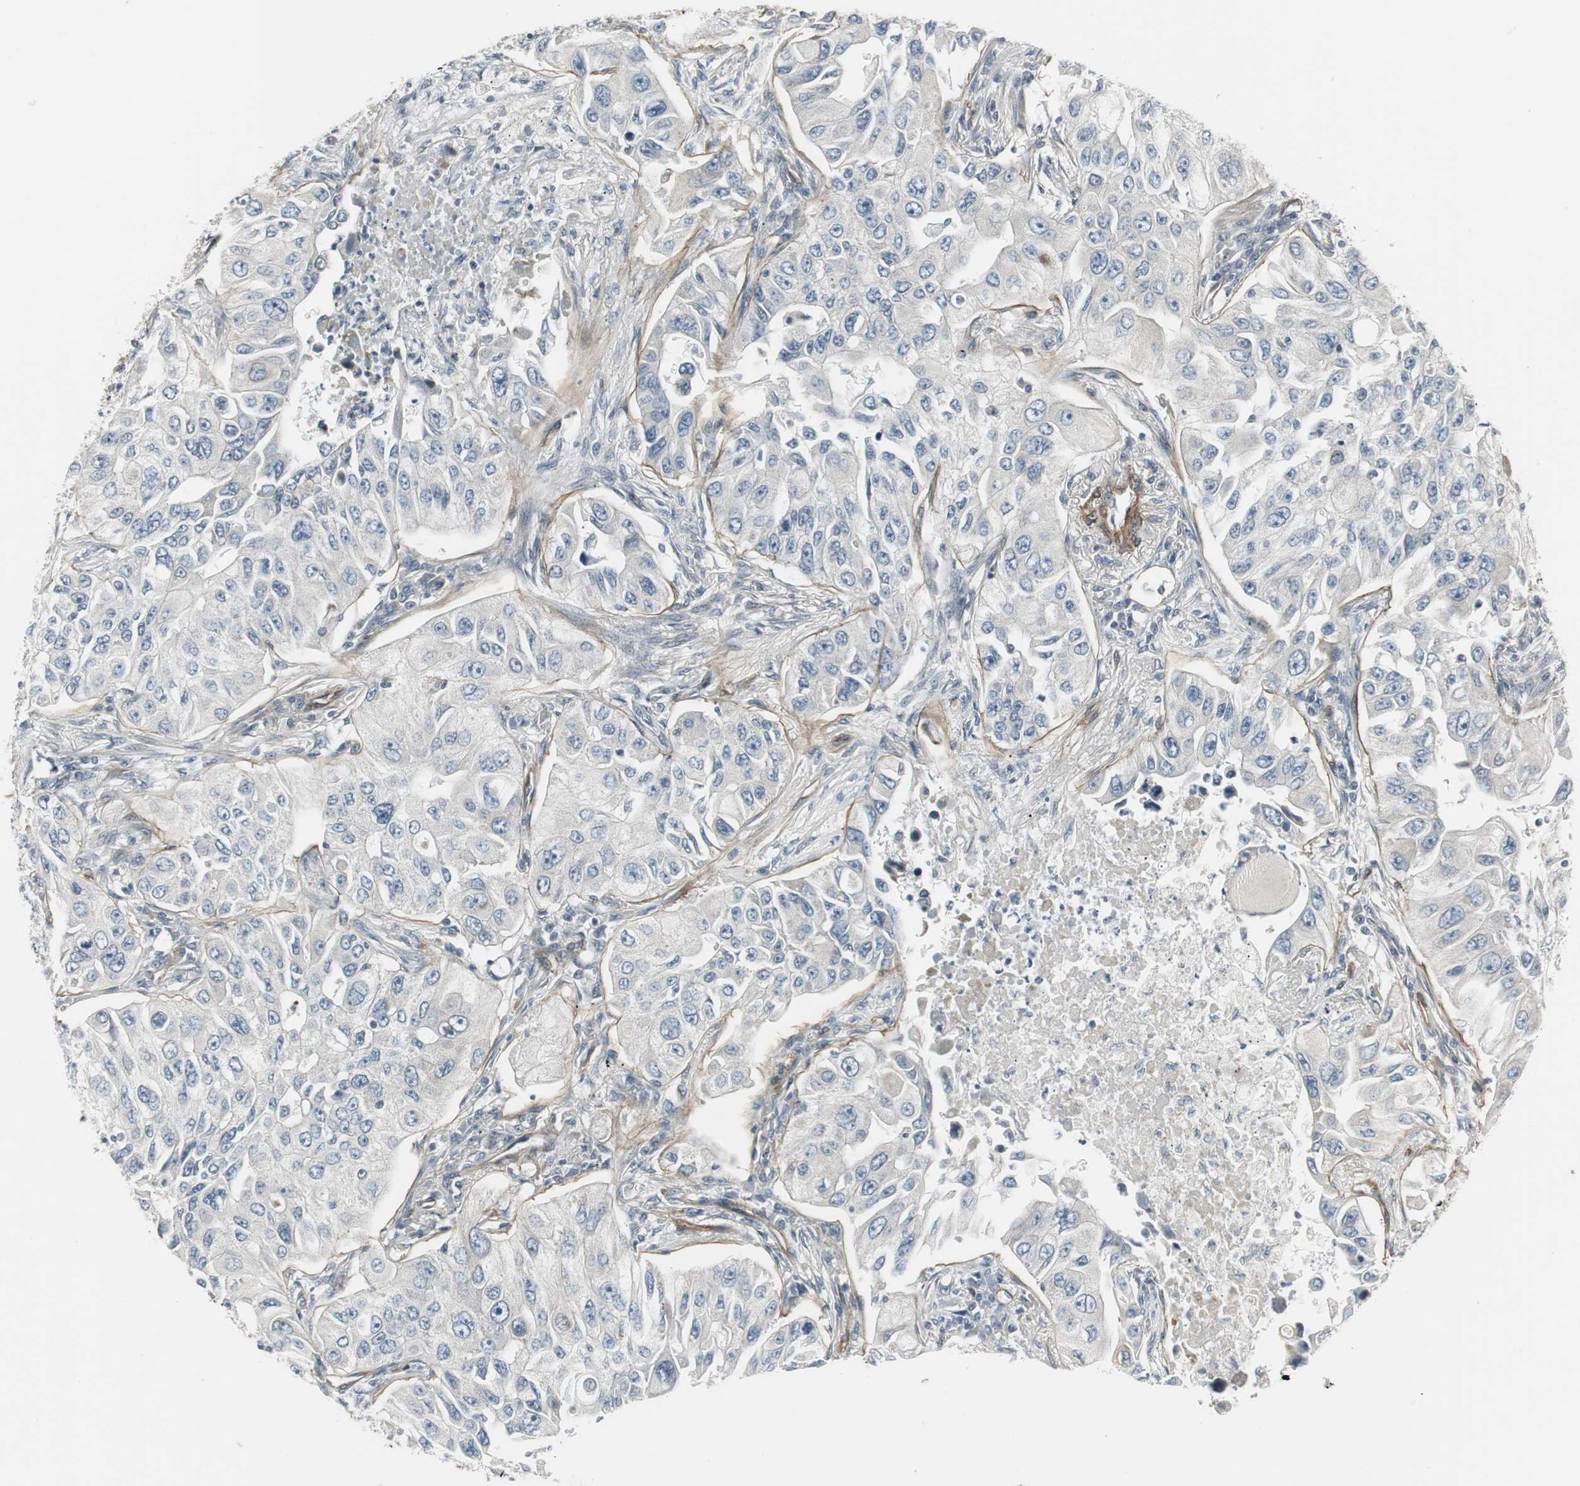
{"staining": {"intensity": "negative", "quantity": "none", "location": "none"}, "tissue": "lung cancer", "cell_type": "Tumor cells", "image_type": "cancer", "snomed": [{"axis": "morphology", "description": "Adenocarcinoma, NOS"}, {"axis": "topography", "description": "Lung"}], "caption": "Immunohistochemistry micrograph of lung cancer (adenocarcinoma) stained for a protein (brown), which shows no expression in tumor cells. Nuclei are stained in blue.", "gene": "SCYL3", "patient": {"sex": "male", "age": 84}}